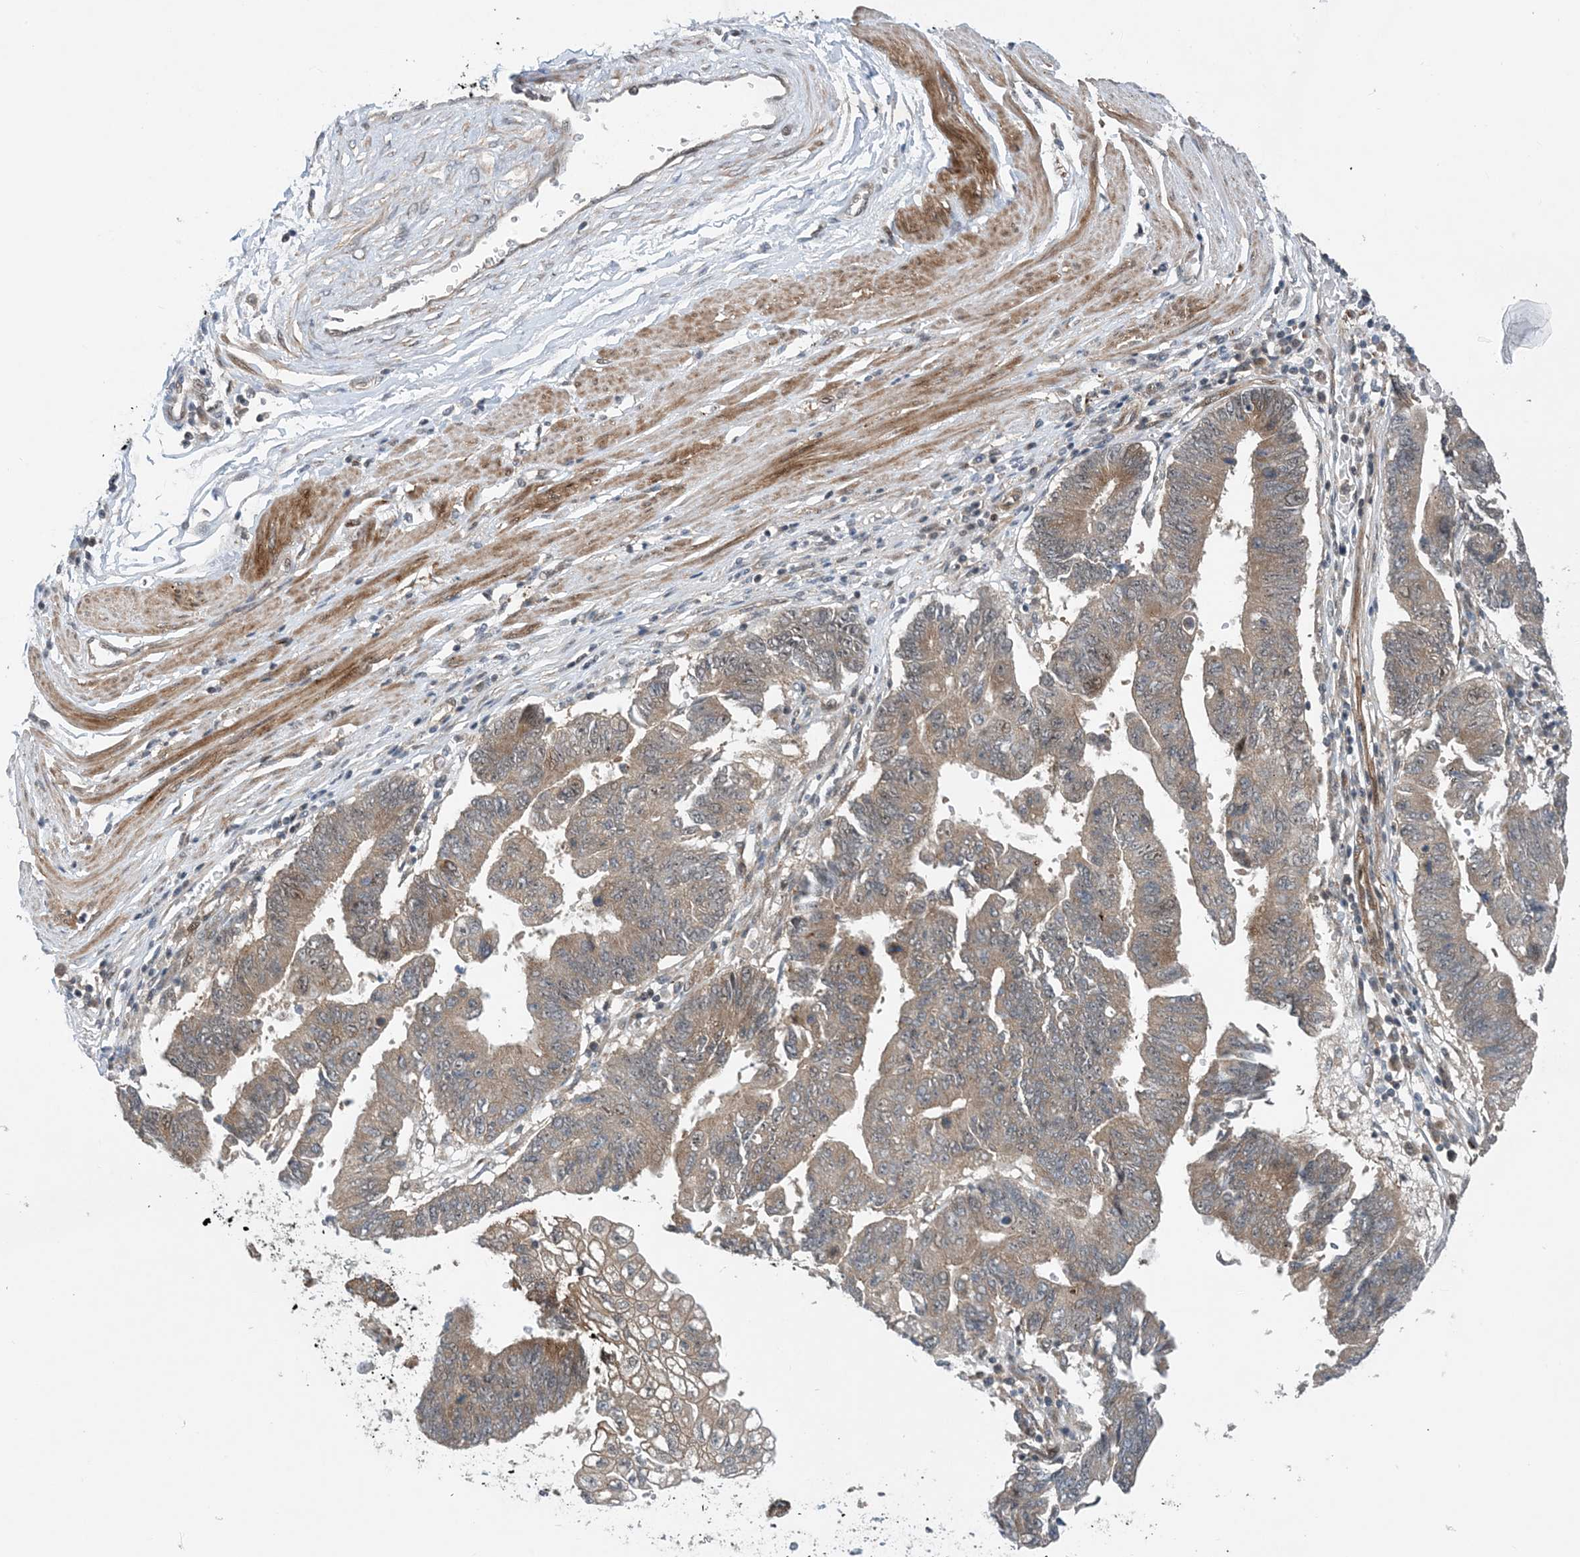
{"staining": {"intensity": "weak", "quantity": ">75%", "location": "cytoplasmic/membranous"}, "tissue": "stomach cancer", "cell_type": "Tumor cells", "image_type": "cancer", "snomed": [{"axis": "morphology", "description": "Adenocarcinoma, NOS"}, {"axis": "topography", "description": "Stomach"}], "caption": "Human stomach cancer stained for a protein (brown) shows weak cytoplasmic/membranous positive expression in about >75% of tumor cells.", "gene": "HEMK1", "patient": {"sex": "male", "age": 59}}